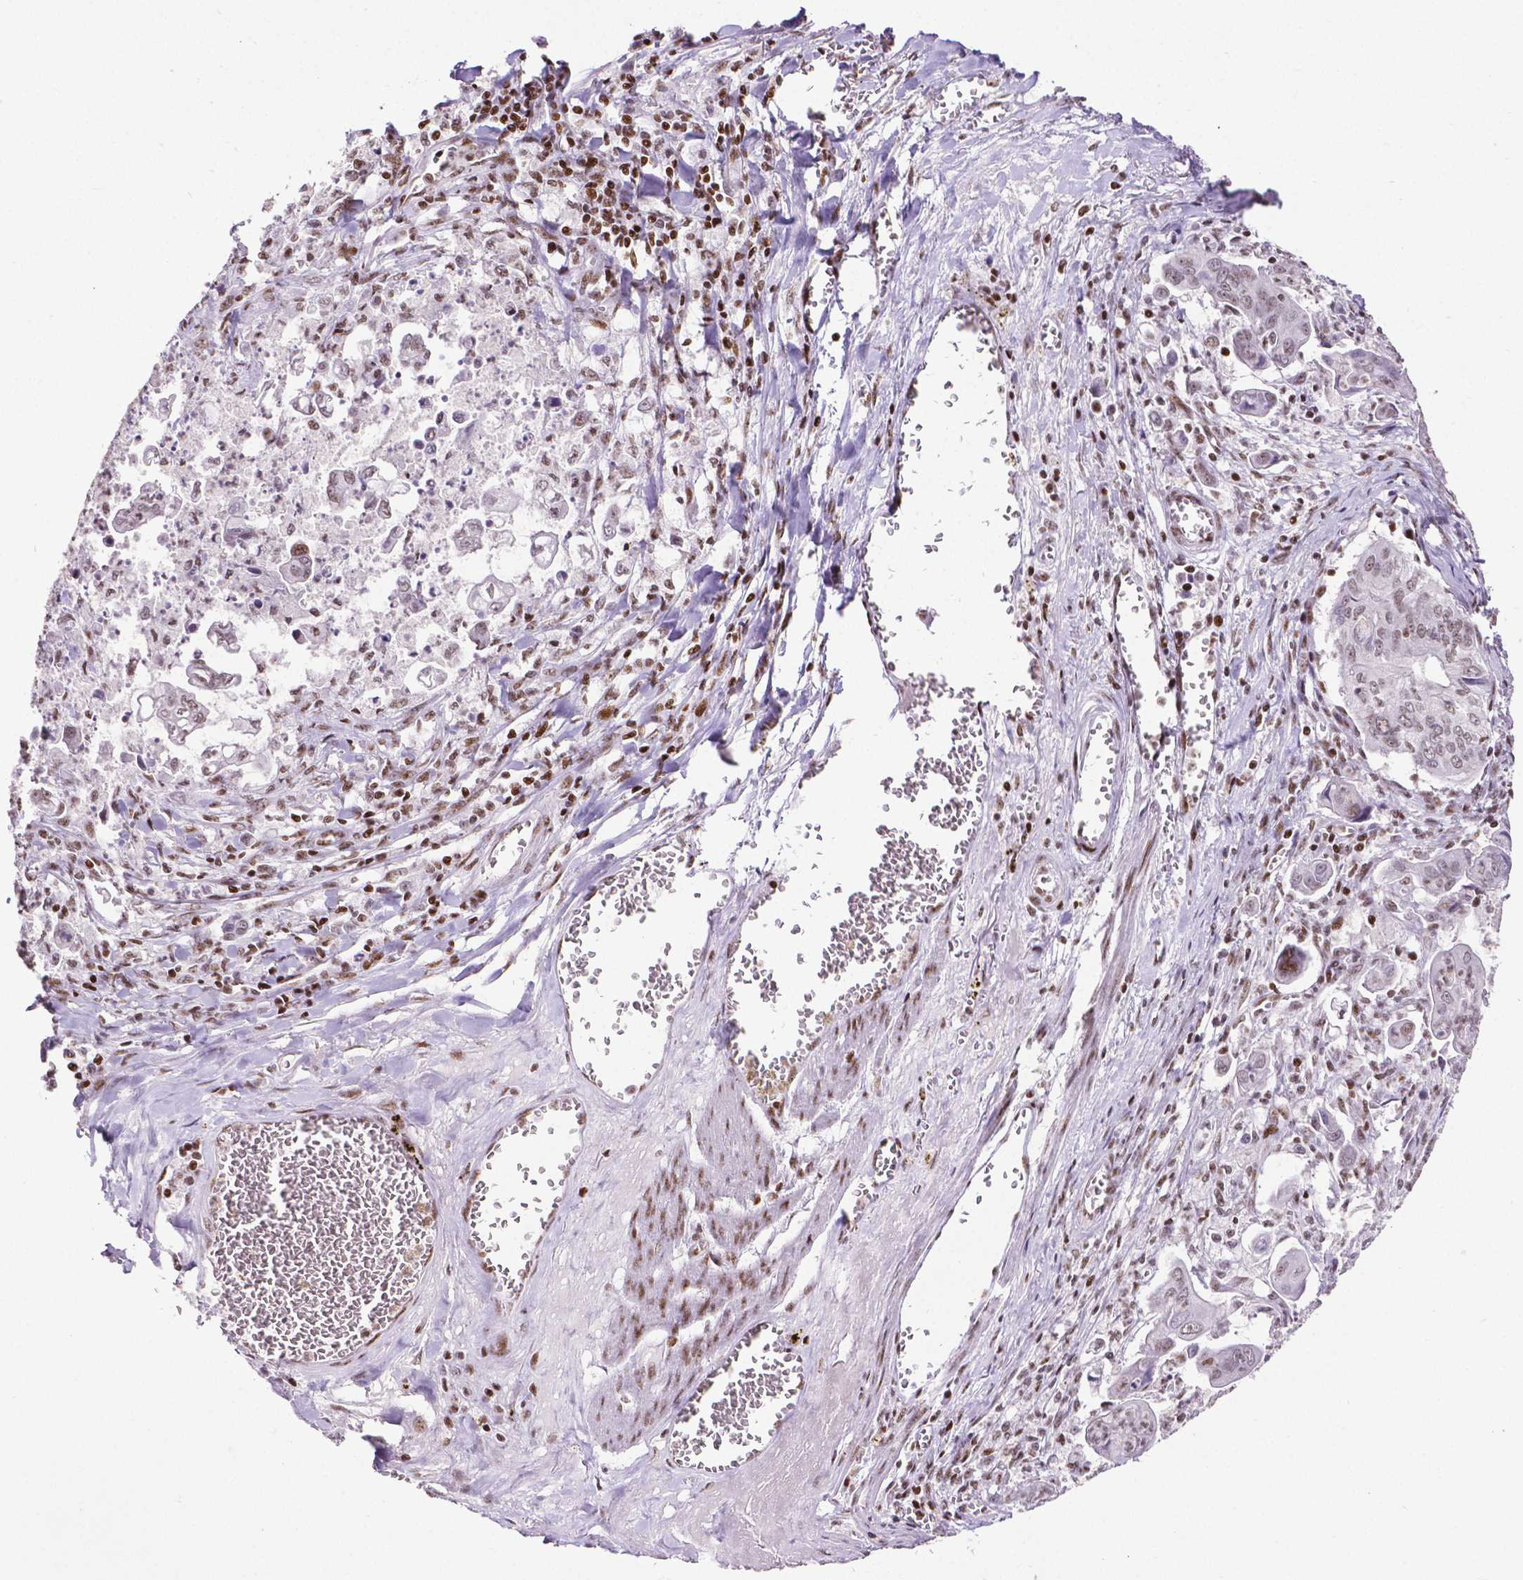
{"staining": {"intensity": "weak", "quantity": "<25%", "location": "nuclear"}, "tissue": "stomach cancer", "cell_type": "Tumor cells", "image_type": "cancer", "snomed": [{"axis": "morphology", "description": "Adenocarcinoma, NOS"}, {"axis": "topography", "description": "Stomach, upper"}], "caption": "Immunohistochemistry (IHC) micrograph of neoplastic tissue: stomach adenocarcinoma stained with DAB shows no significant protein positivity in tumor cells.", "gene": "CTCF", "patient": {"sex": "male", "age": 80}}